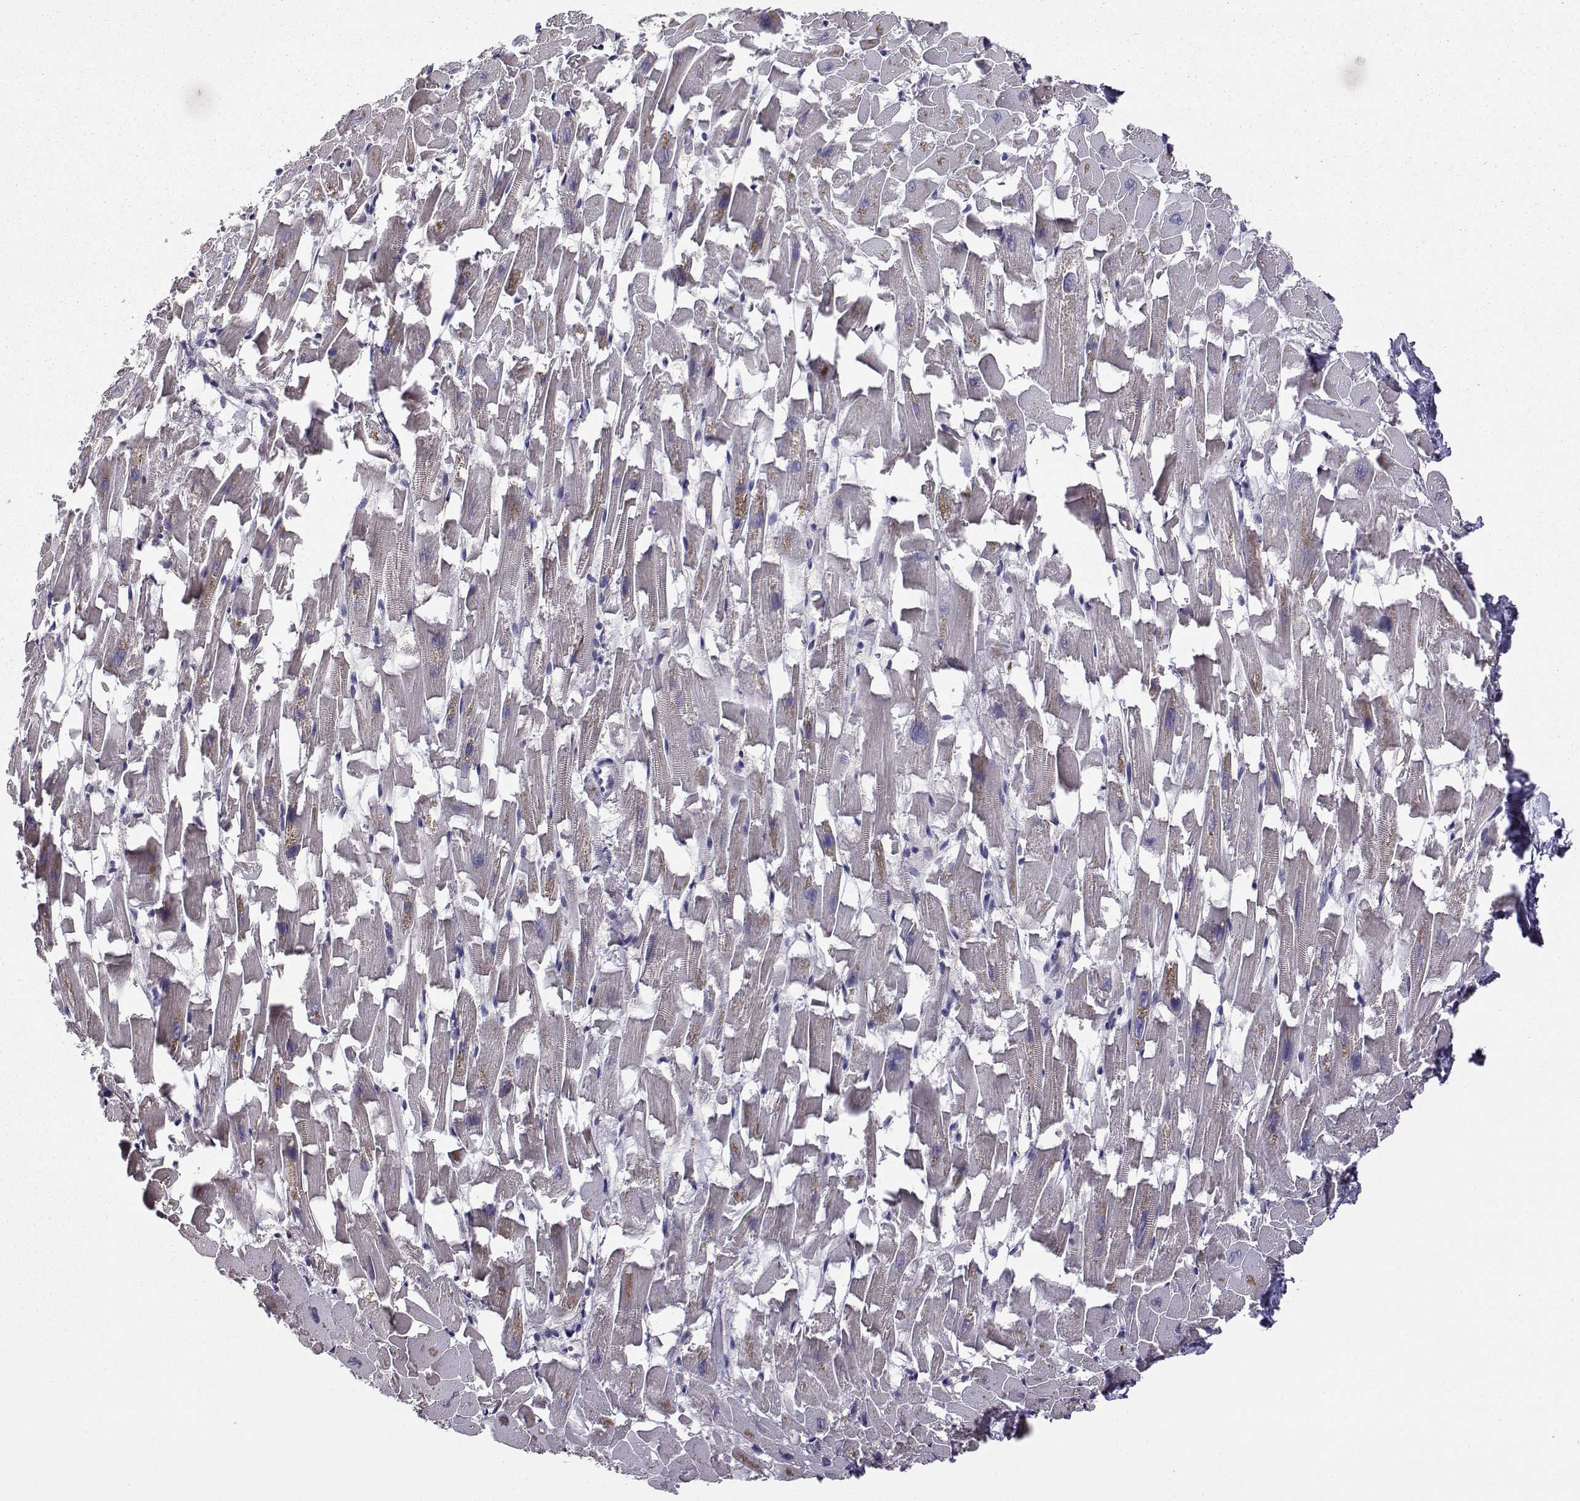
{"staining": {"intensity": "negative", "quantity": "none", "location": "none"}, "tissue": "heart muscle", "cell_type": "Cardiomyocytes", "image_type": "normal", "snomed": [{"axis": "morphology", "description": "Normal tissue, NOS"}, {"axis": "topography", "description": "Heart"}], "caption": "DAB immunohistochemical staining of benign heart muscle exhibits no significant staining in cardiomyocytes.", "gene": "AKR1B1", "patient": {"sex": "female", "age": 64}}